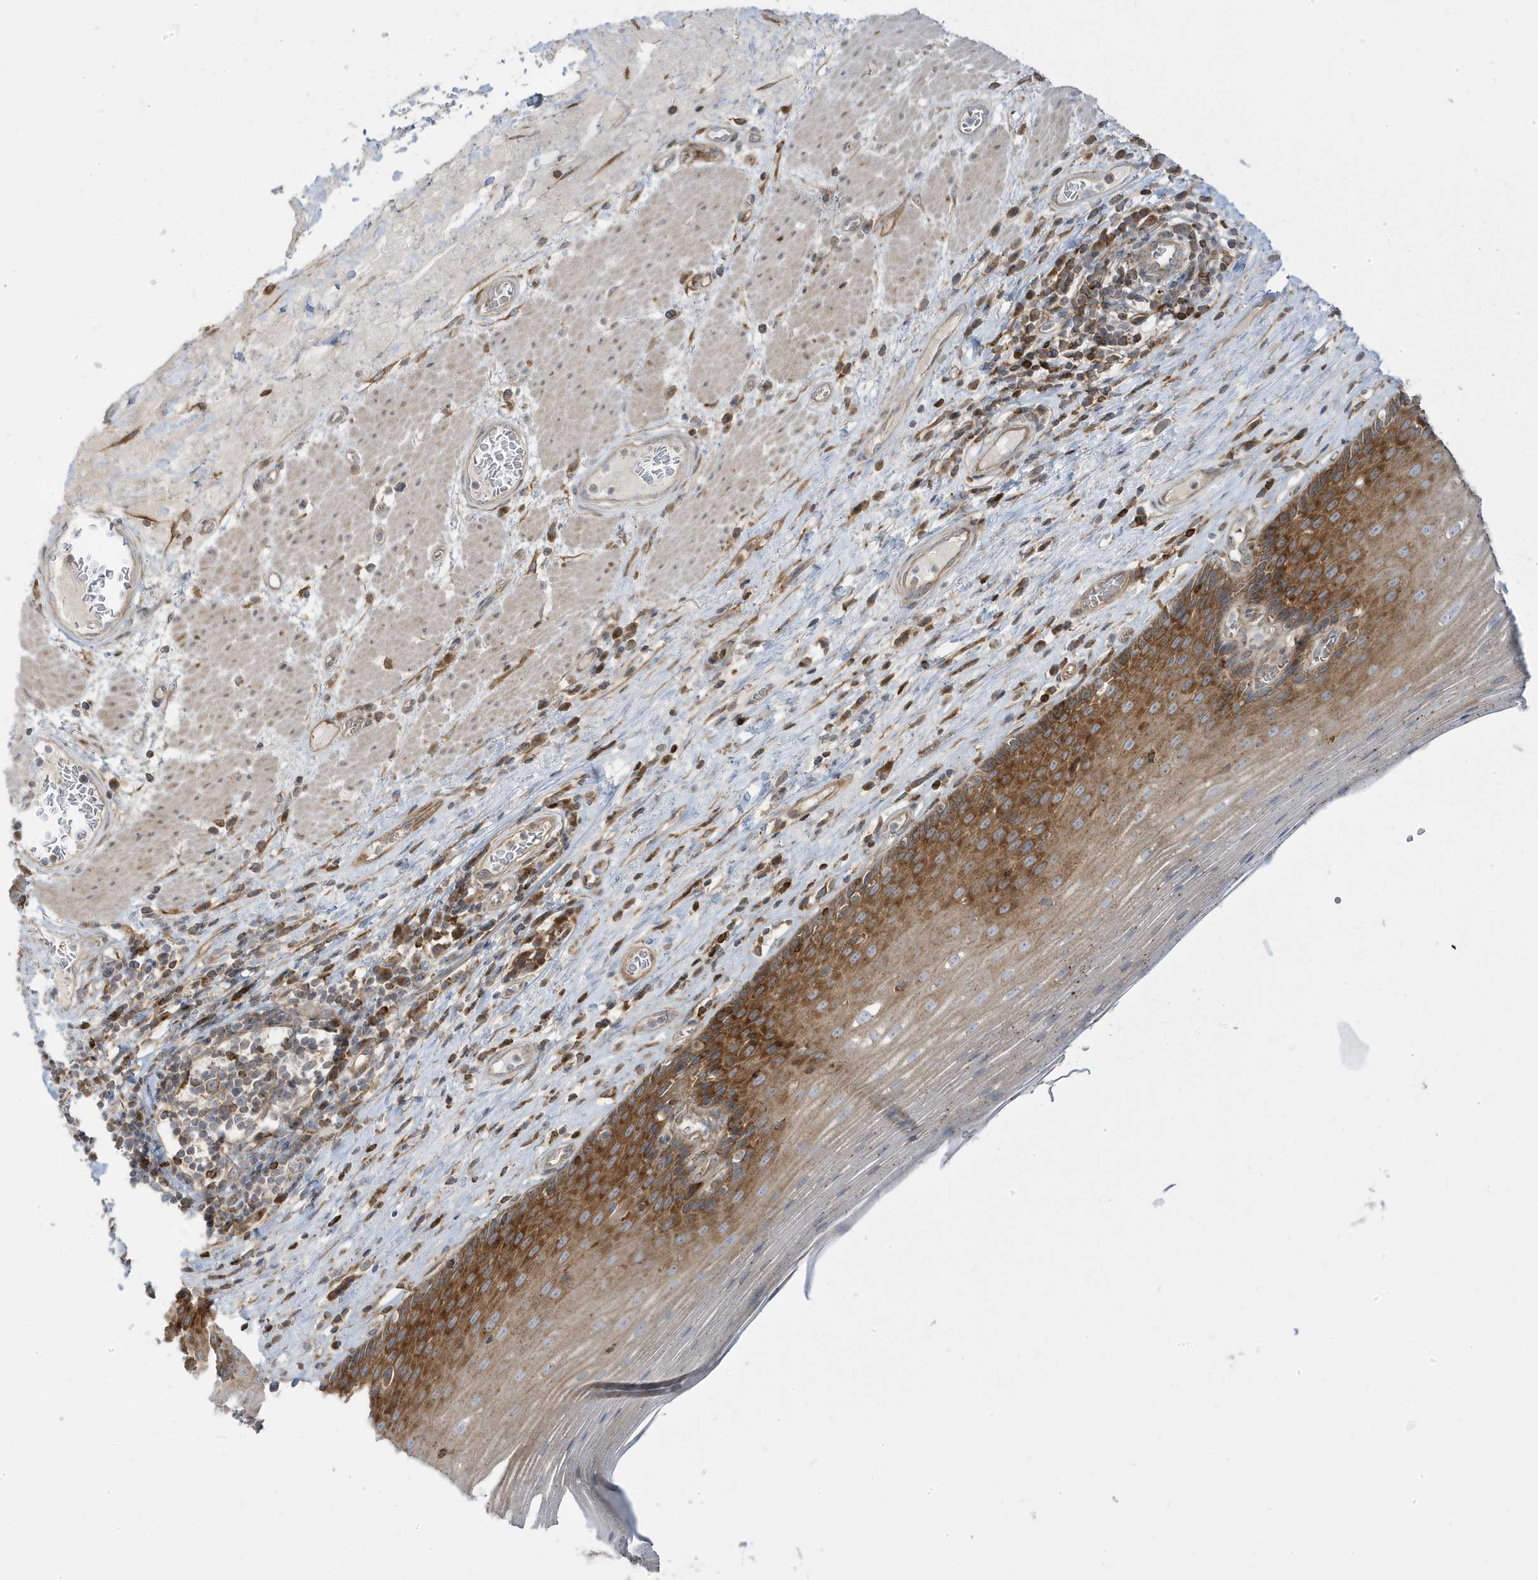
{"staining": {"intensity": "strong", "quantity": "25%-75%", "location": "cytoplasmic/membranous"}, "tissue": "esophagus", "cell_type": "Squamous epithelial cells", "image_type": "normal", "snomed": [{"axis": "morphology", "description": "Normal tissue, NOS"}, {"axis": "topography", "description": "Esophagus"}], "caption": "High-magnification brightfield microscopy of benign esophagus stained with DAB (3,3'-diaminobenzidine) (brown) and counterstained with hematoxylin (blue). squamous epithelial cells exhibit strong cytoplasmic/membranous positivity is present in approximately25%-75% of cells. (Stains: DAB in brown, nuclei in blue, Microscopy: brightfield microscopy at high magnification).", "gene": "STAM", "patient": {"sex": "male", "age": 62}}